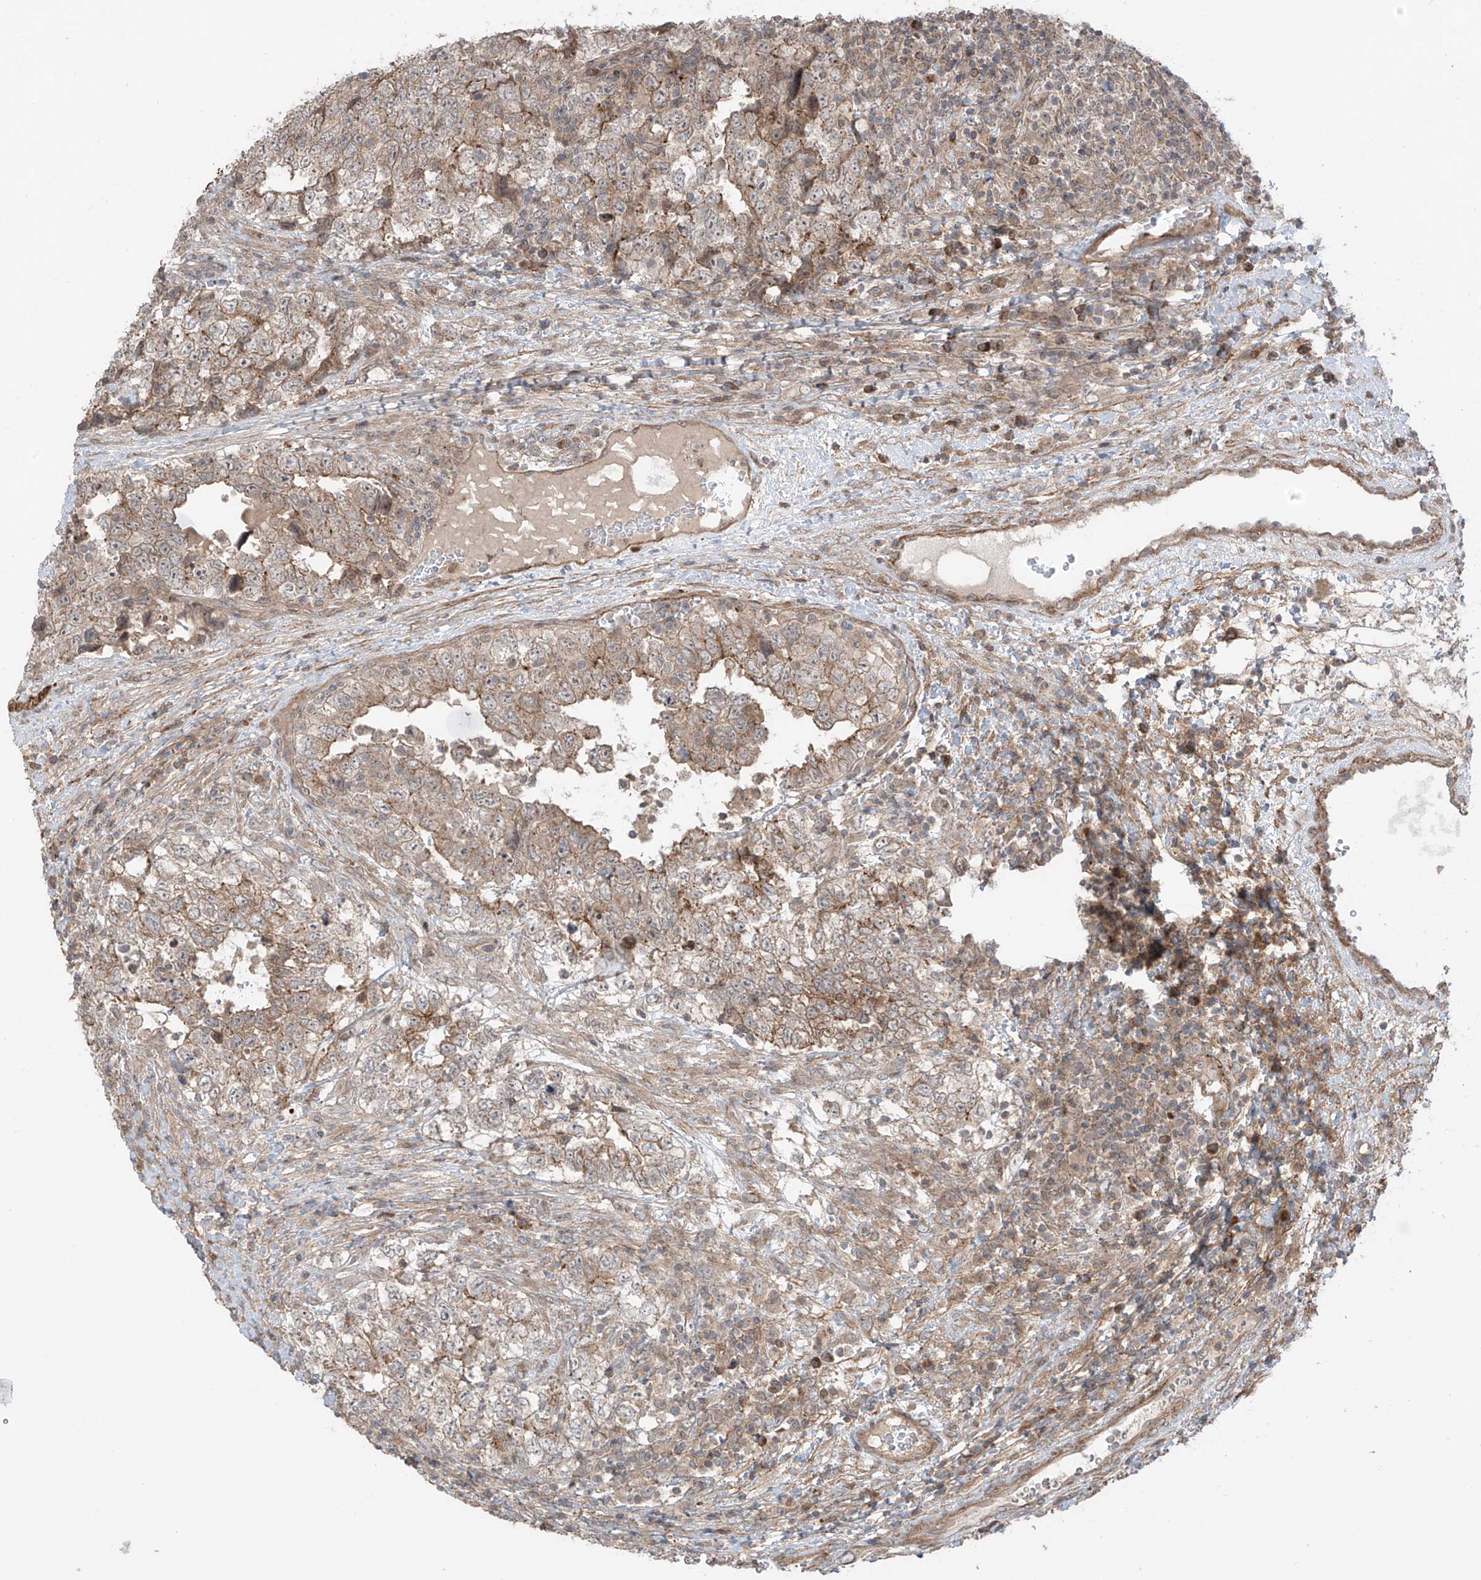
{"staining": {"intensity": "weak", "quantity": ">75%", "location": "cytoplasmic/membranous"}, "tissue": "testis cancer", "cell_type": "Tumor cells", "image_type": "cancer", "snomed": [{"axis": "morphology", "description": "Carcinoma, Embryonal, NOS"}, {"axis": "topography", "description": "Testis"}], "caption": "Testis embryonal carcinoma stained with a brown dye shows weak cytoplasmic/membranous positive expression in about >75% of tumor cells.", "gene": "LRRC74A", "patient": {"sex": "male", "age": 37}}